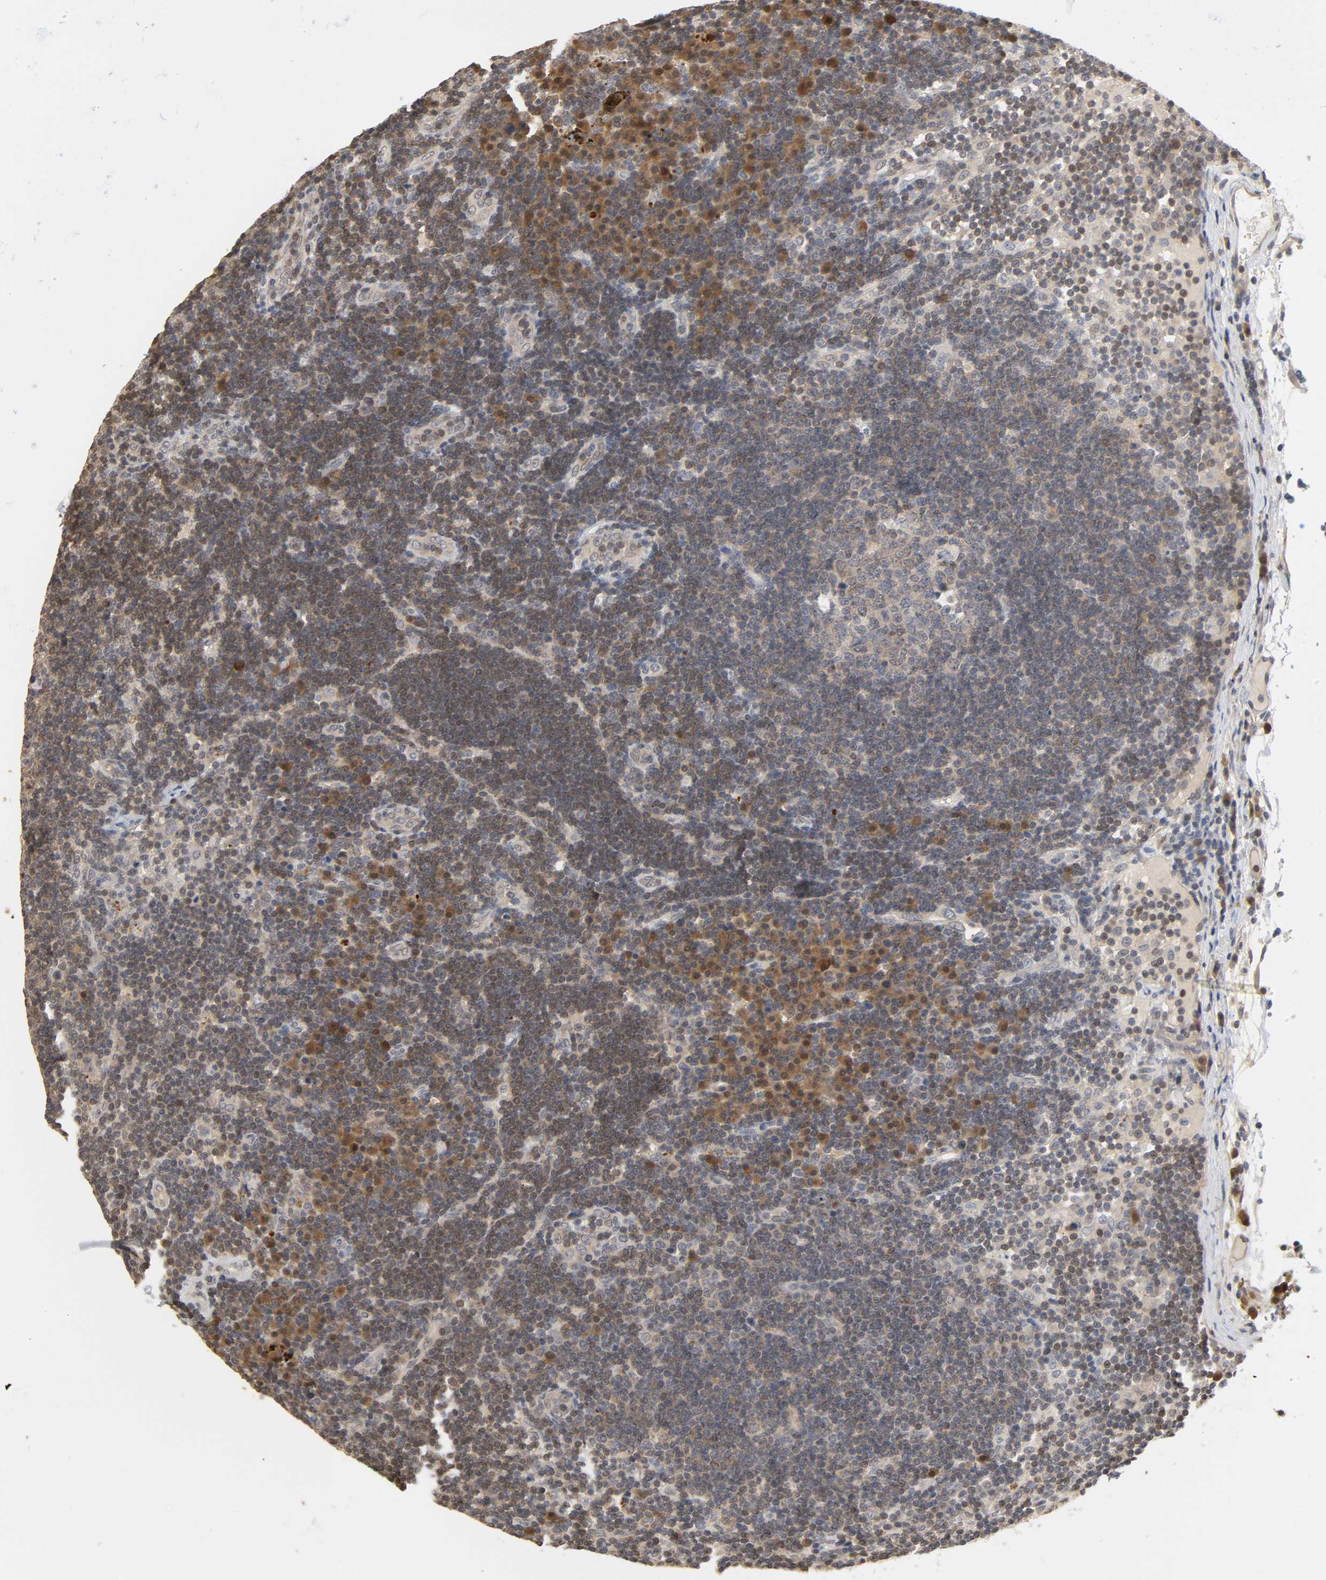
{"staining": {"intensity": "weak", "quantity": ">75%", "location": "cytoplasmic/membranous,nuclear"}, "tissue": "lymph node", "cell_type": "Germinal center cells", "image_type": "normal", "snomed": [{"axis": "morphology", "description": "Normal tissue, NOS"}, {"axis": "morphology", "description": "Squamous cell carcinoma, metastatic, NOS"}, {"axis": "topography", "description": "Lymph node"}], "caption": "Germinal center cells display low levels of weak cytoplasmic/membranous,nuclear staining in approximately >75% of cells in normal lymph node. The staining was performed using DAB, with brown indicating positive protein expression. Nuclei are stained blue with hematoxylin.", "gene": "MIF", "patient": {"sex": "female", "age": 53}}